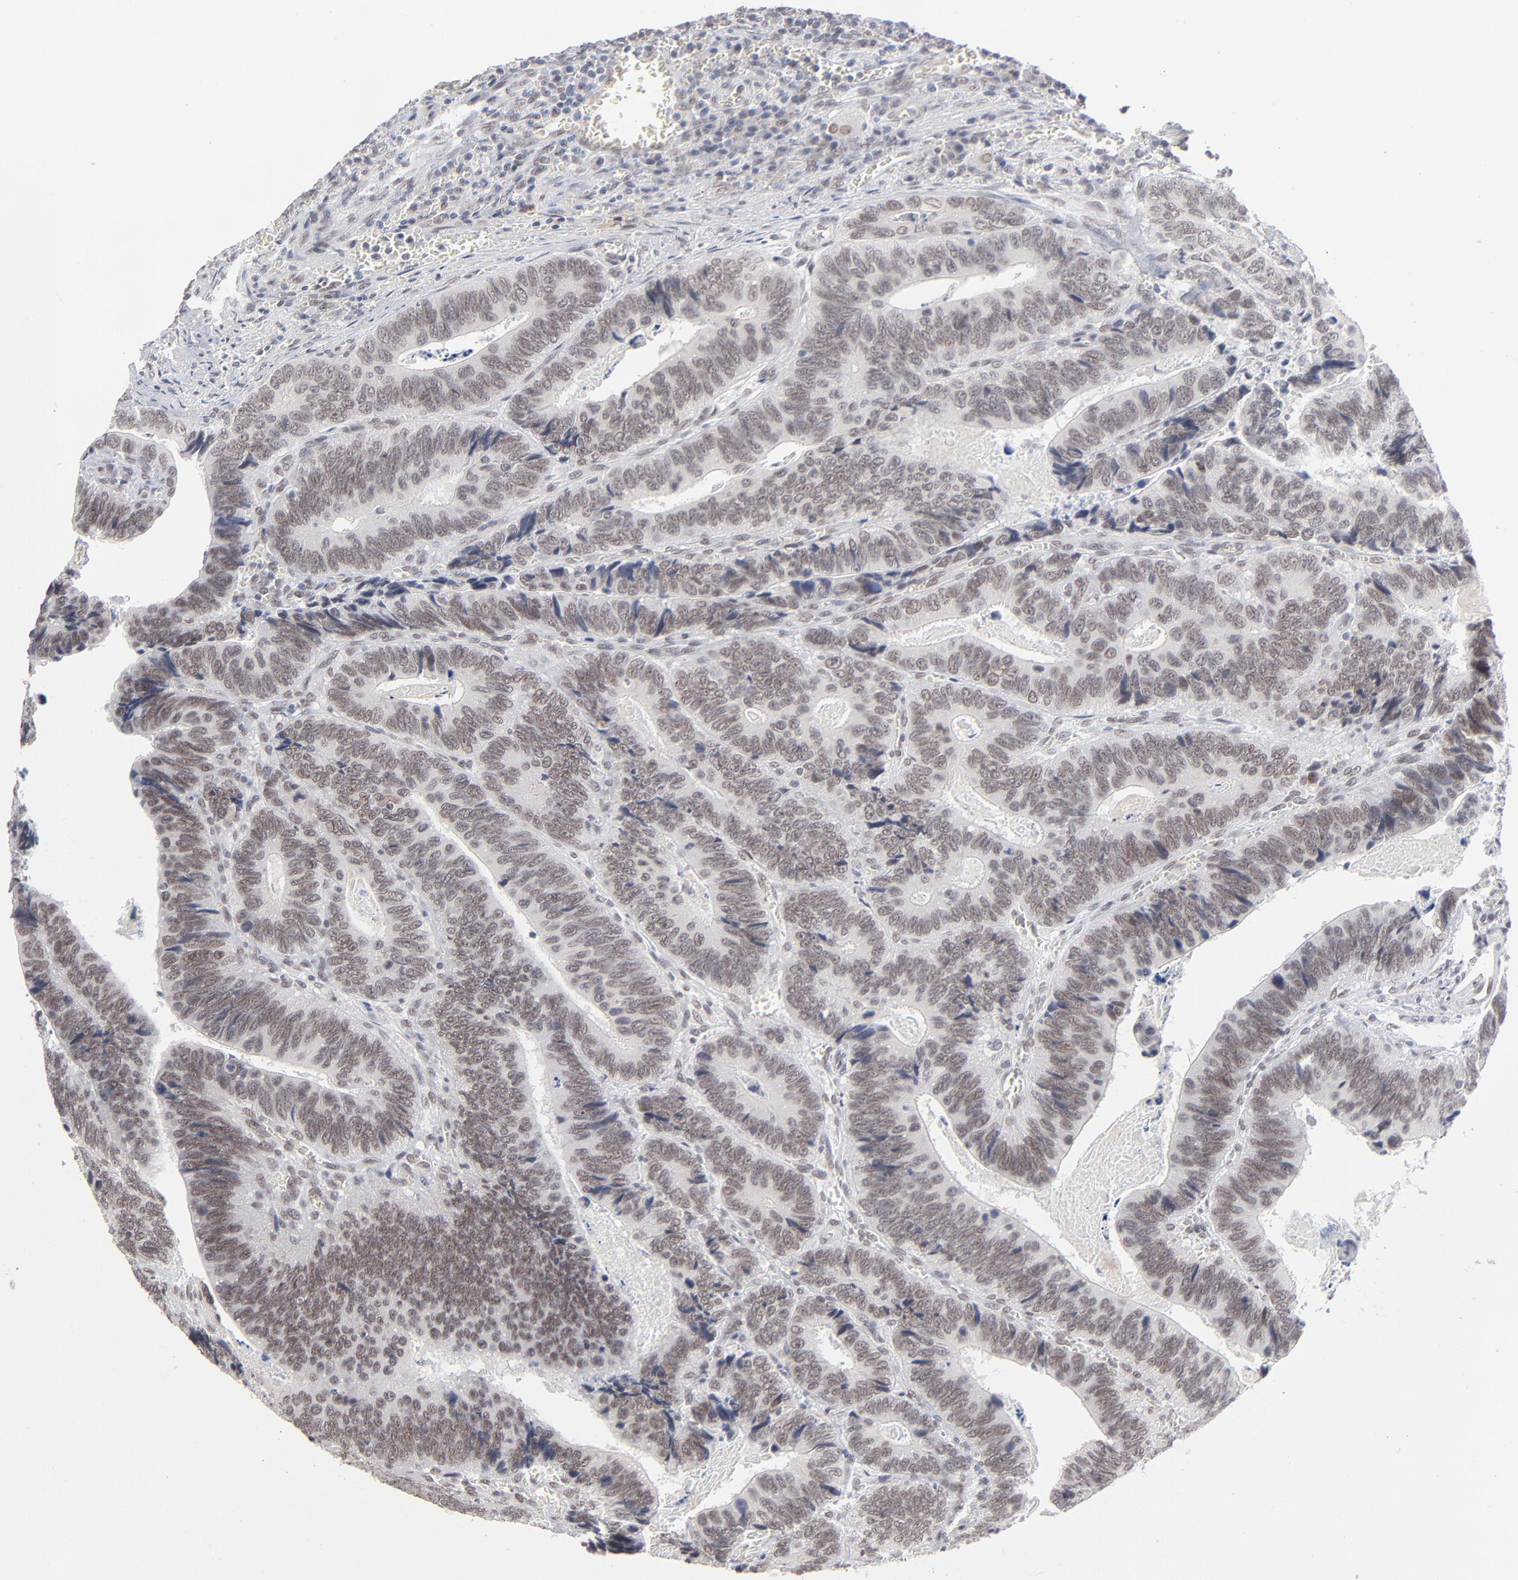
{"staining": {"intensity": "weak", "quantity": "25%-75%", "location": "nuclear"}, "tissue": "colorectal cancer", "cell_type": "Tumor cells", "image_type": "cancer", "snomed": [{"axis": "morphology", "description": "Adenocarcinoma, NOS"}, {"axis": "topography", "description": "Colon"}], "caption": "Adenocarcinoma (colorectal) tissue demonstrates weak nuclear expression in approximately 25%-75% of tumor cells The staining is performed using DAB (3,3'-diaminobenzidine) brown chromogen to label protein expression. The nuclei are counter-stained blue using hematoxylin.", "gene": "MBIP", "patient": {"sex": "male", "age": 72}}